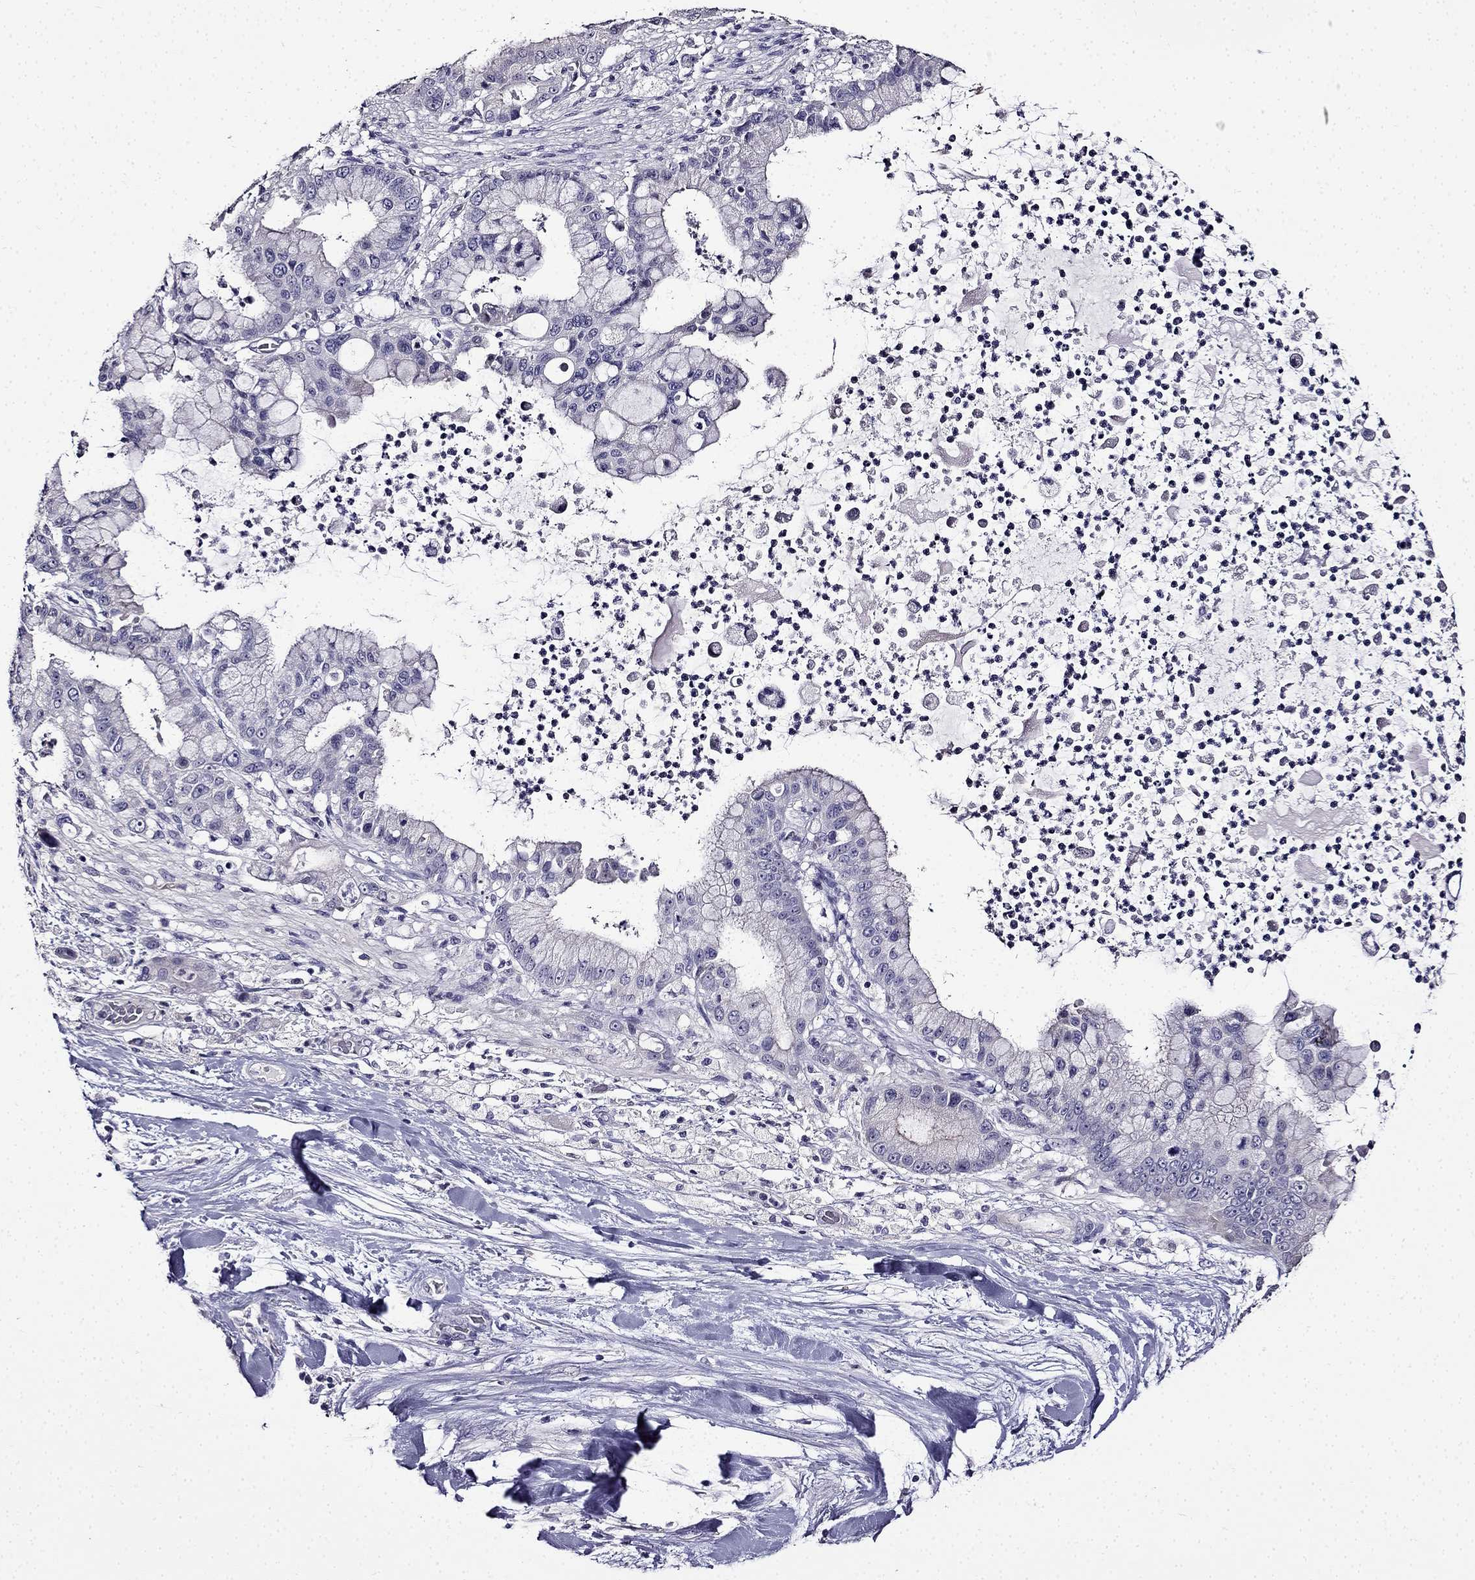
{"staining": {"intensity": "negative", "quantity": "none", "location": "none"}, "tissue": "liver cancer", "cell_type": "Tumor cells", "image_type": "cancer", "snomed": [{"axis": "morphology", "description": "Cholangiocarcinoma"}, {"axis": "topography", "description": "Liver"}], "caption": "IHC micrograph of neoplastic tissue: liver cancer (cholangiocarcinoma) stained with DAB (3,3'-diaminobenzidine) displays no significant protein positivity in tumor cells.", "gene": "TMEM266", "patient": {"sex": "female", "age": 54}}